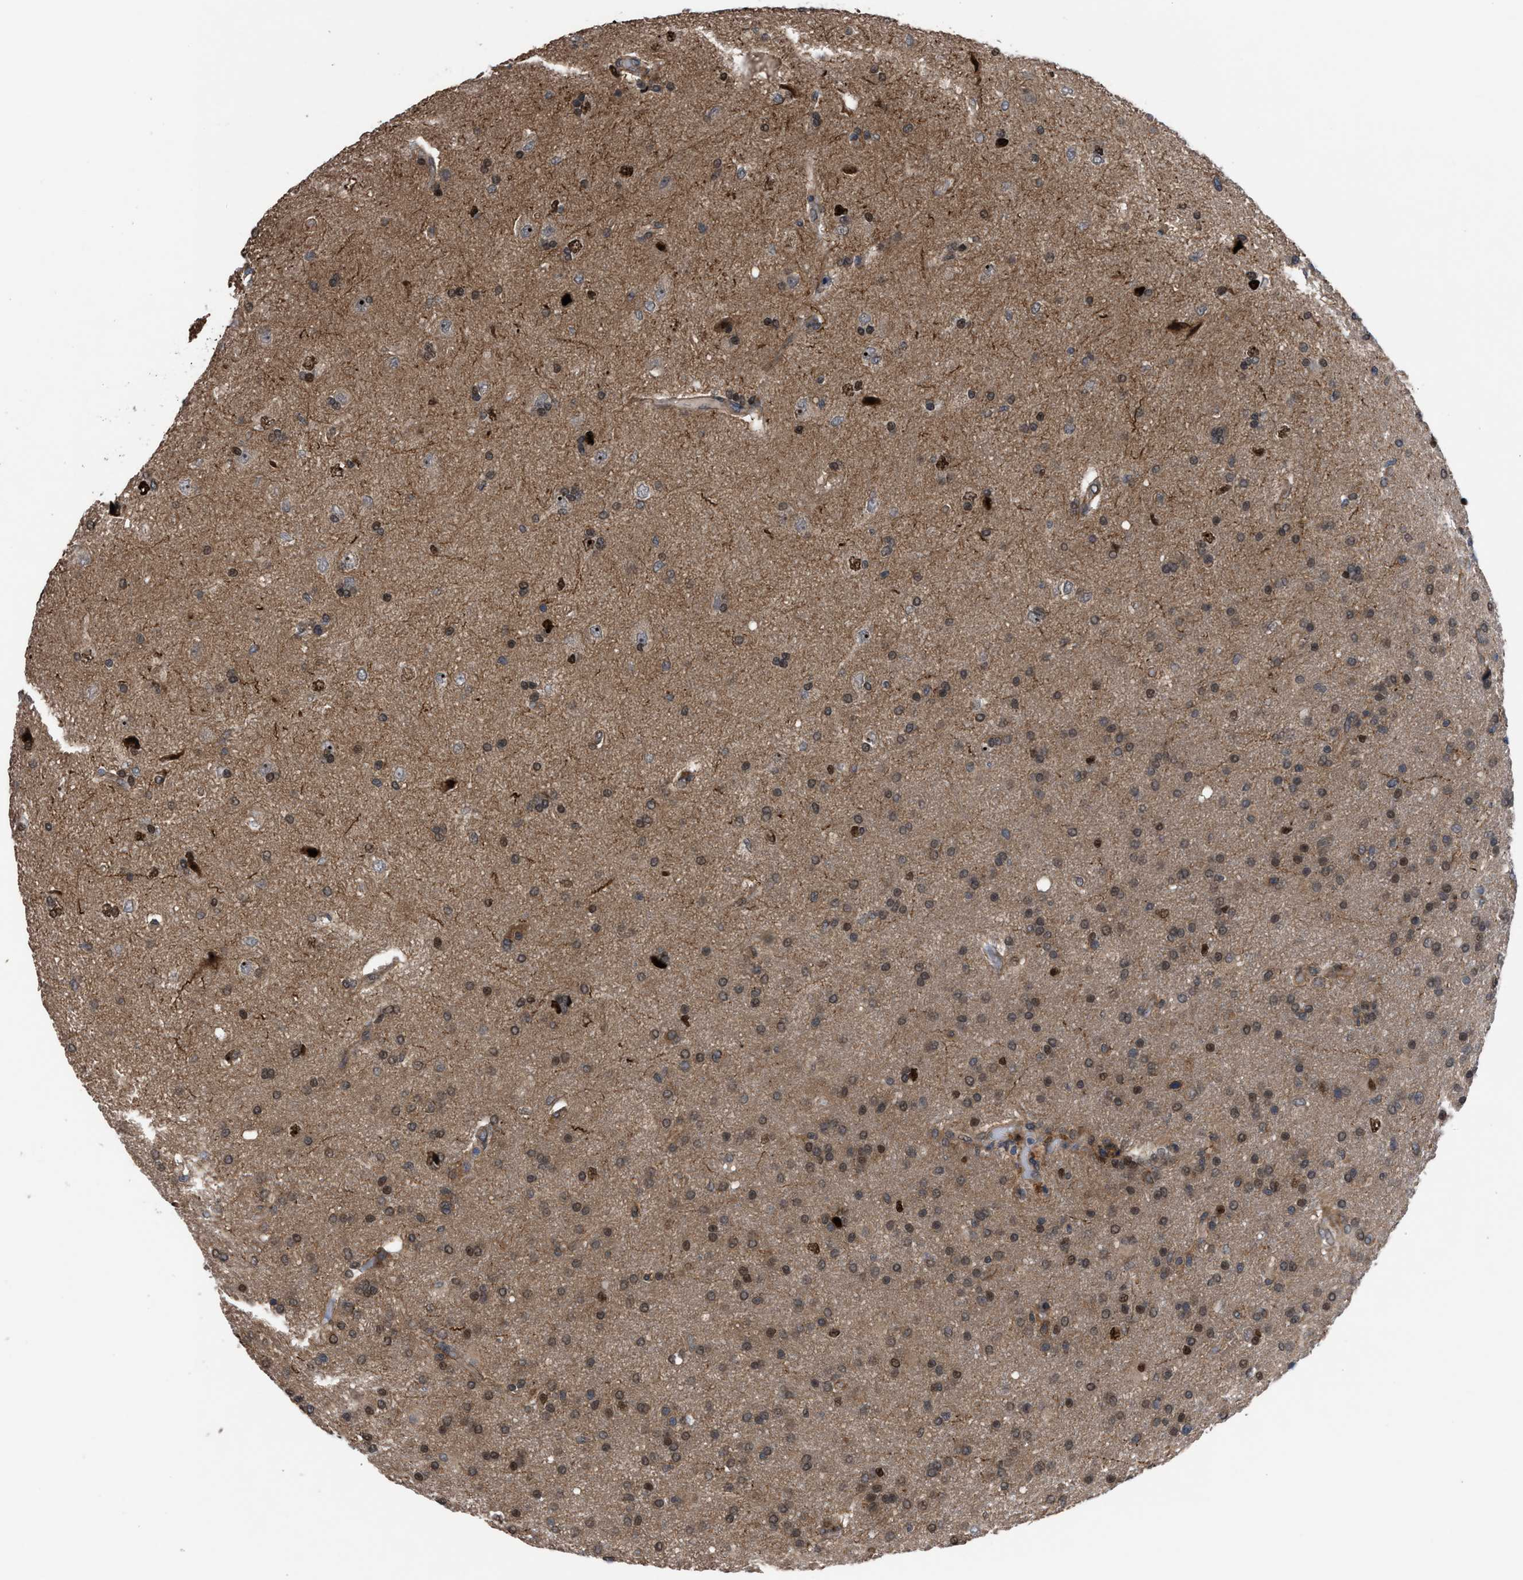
{"staining": {"intensity": "moderate", "quantity": "25%-75%", "location": "nuclear"}, "tissue": "glioma", "cell_type": "Tumor cells", "image_type": "cancer", "snomed": [{"axis": "morphology", "description": "Glioma, malignant, High grade"}, {"axis": "topography", "description": "Brain"}], "caption": "A brown stain highlights moderate nuclear expression of a protein in glioma tumor cells.", "gene": "TP53BP2", "patient": {"sex": "male", "age": 72}}